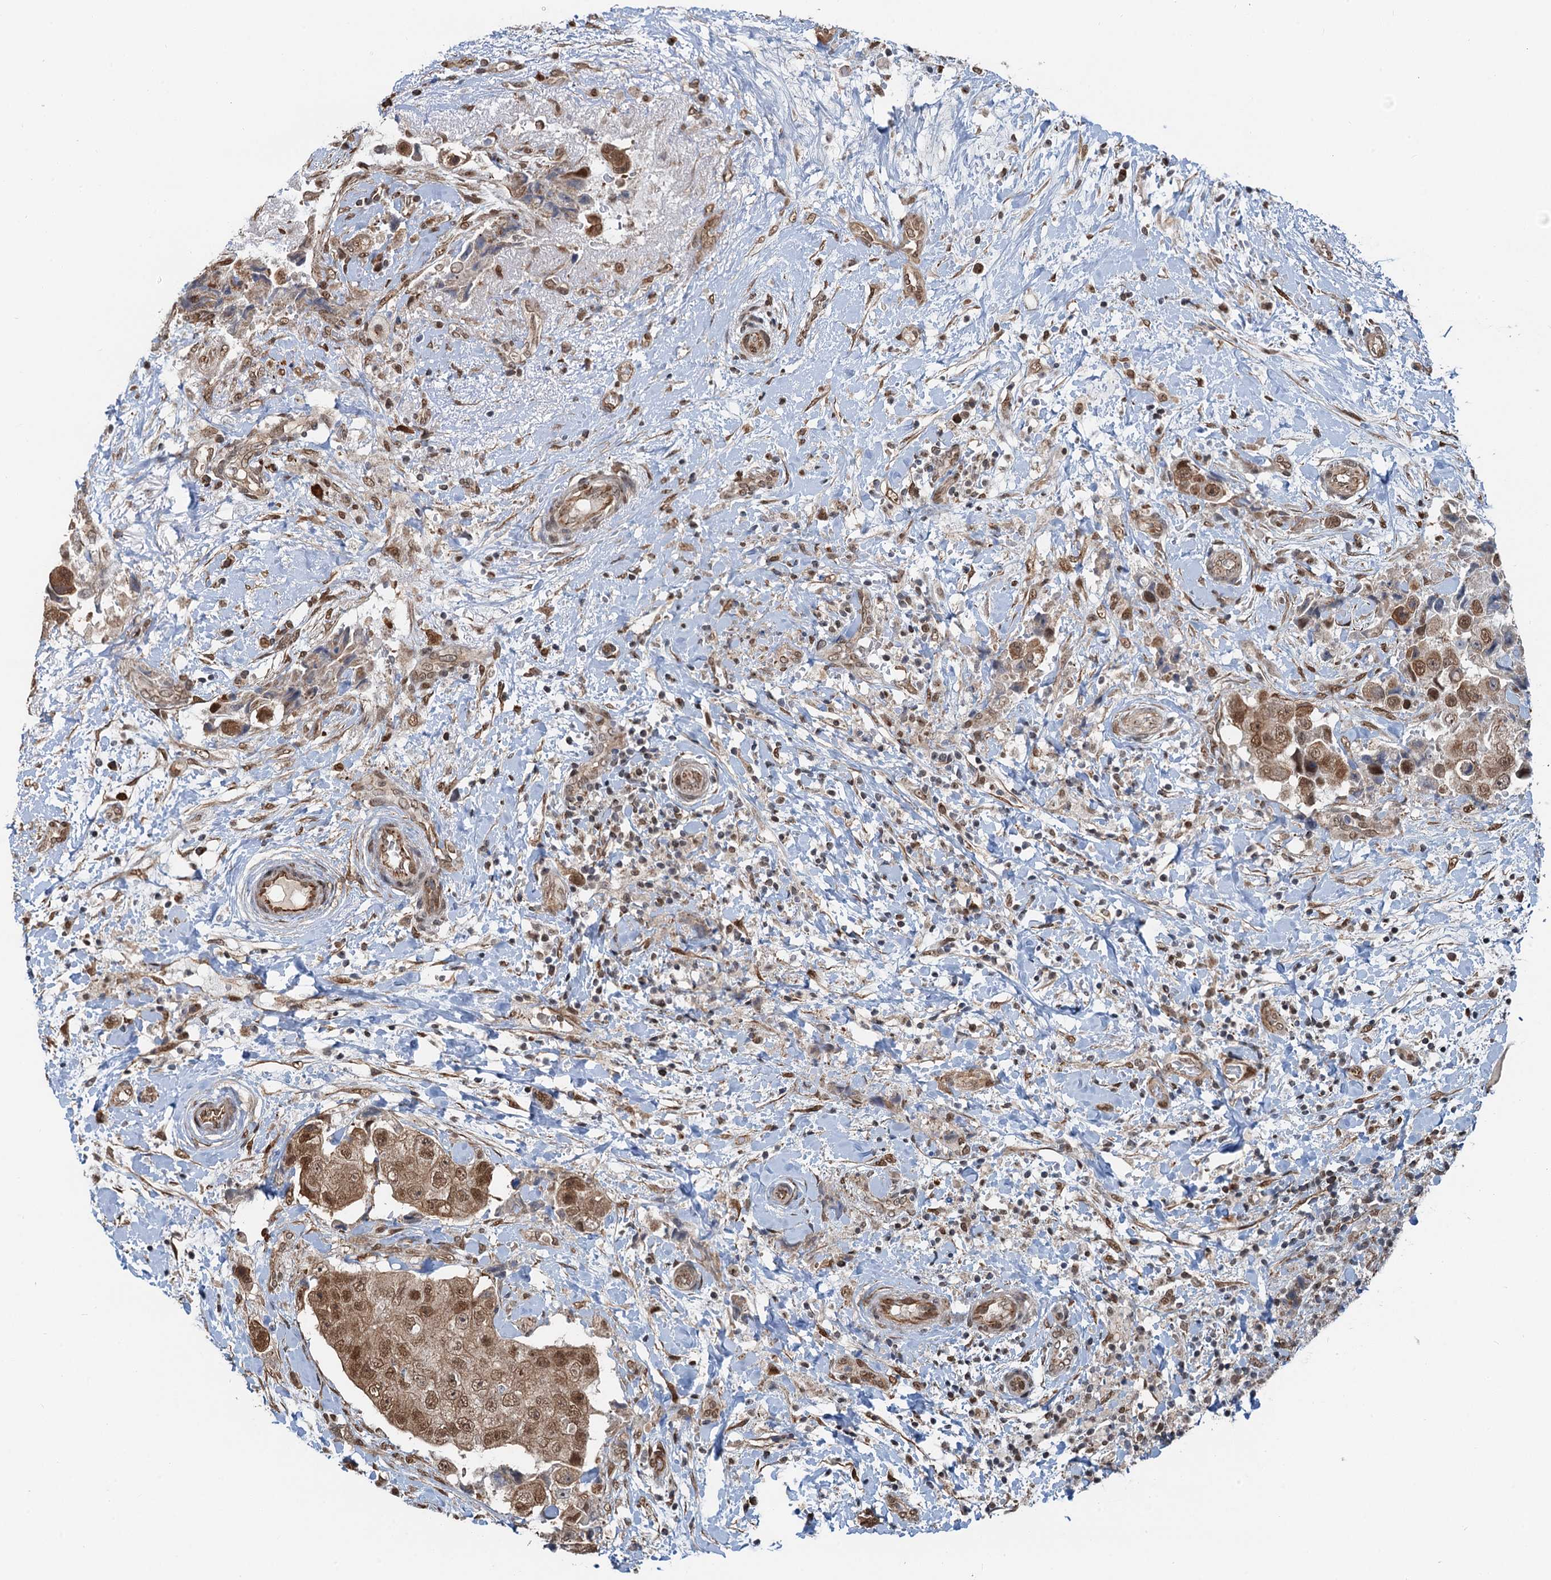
{"staining": {"intensity": "moderate", "quantity": ">75%", "location": "cytoplasmic/membranous,nuclear"}, "tissue": "breast cancer", "cell_type": "Tumor cells", "image_type": "cancer", "snomed": [{"axis": "morphology", "description": "Normal tissue, NOS"}, {"axis": "morphology", "description": "Duct carcinoma"}, {"axis": "topography", "description": "Breast"}], "caption": "Immunohistochemical staining of breast cancer (intraductal carcinoma) exhibits moderate cytoplasmic/membranous and nuclear protein positivity in about >75% of tumor cells.", "gene": "CFDP1", "patient": {"sex": "female", "age": 62}}